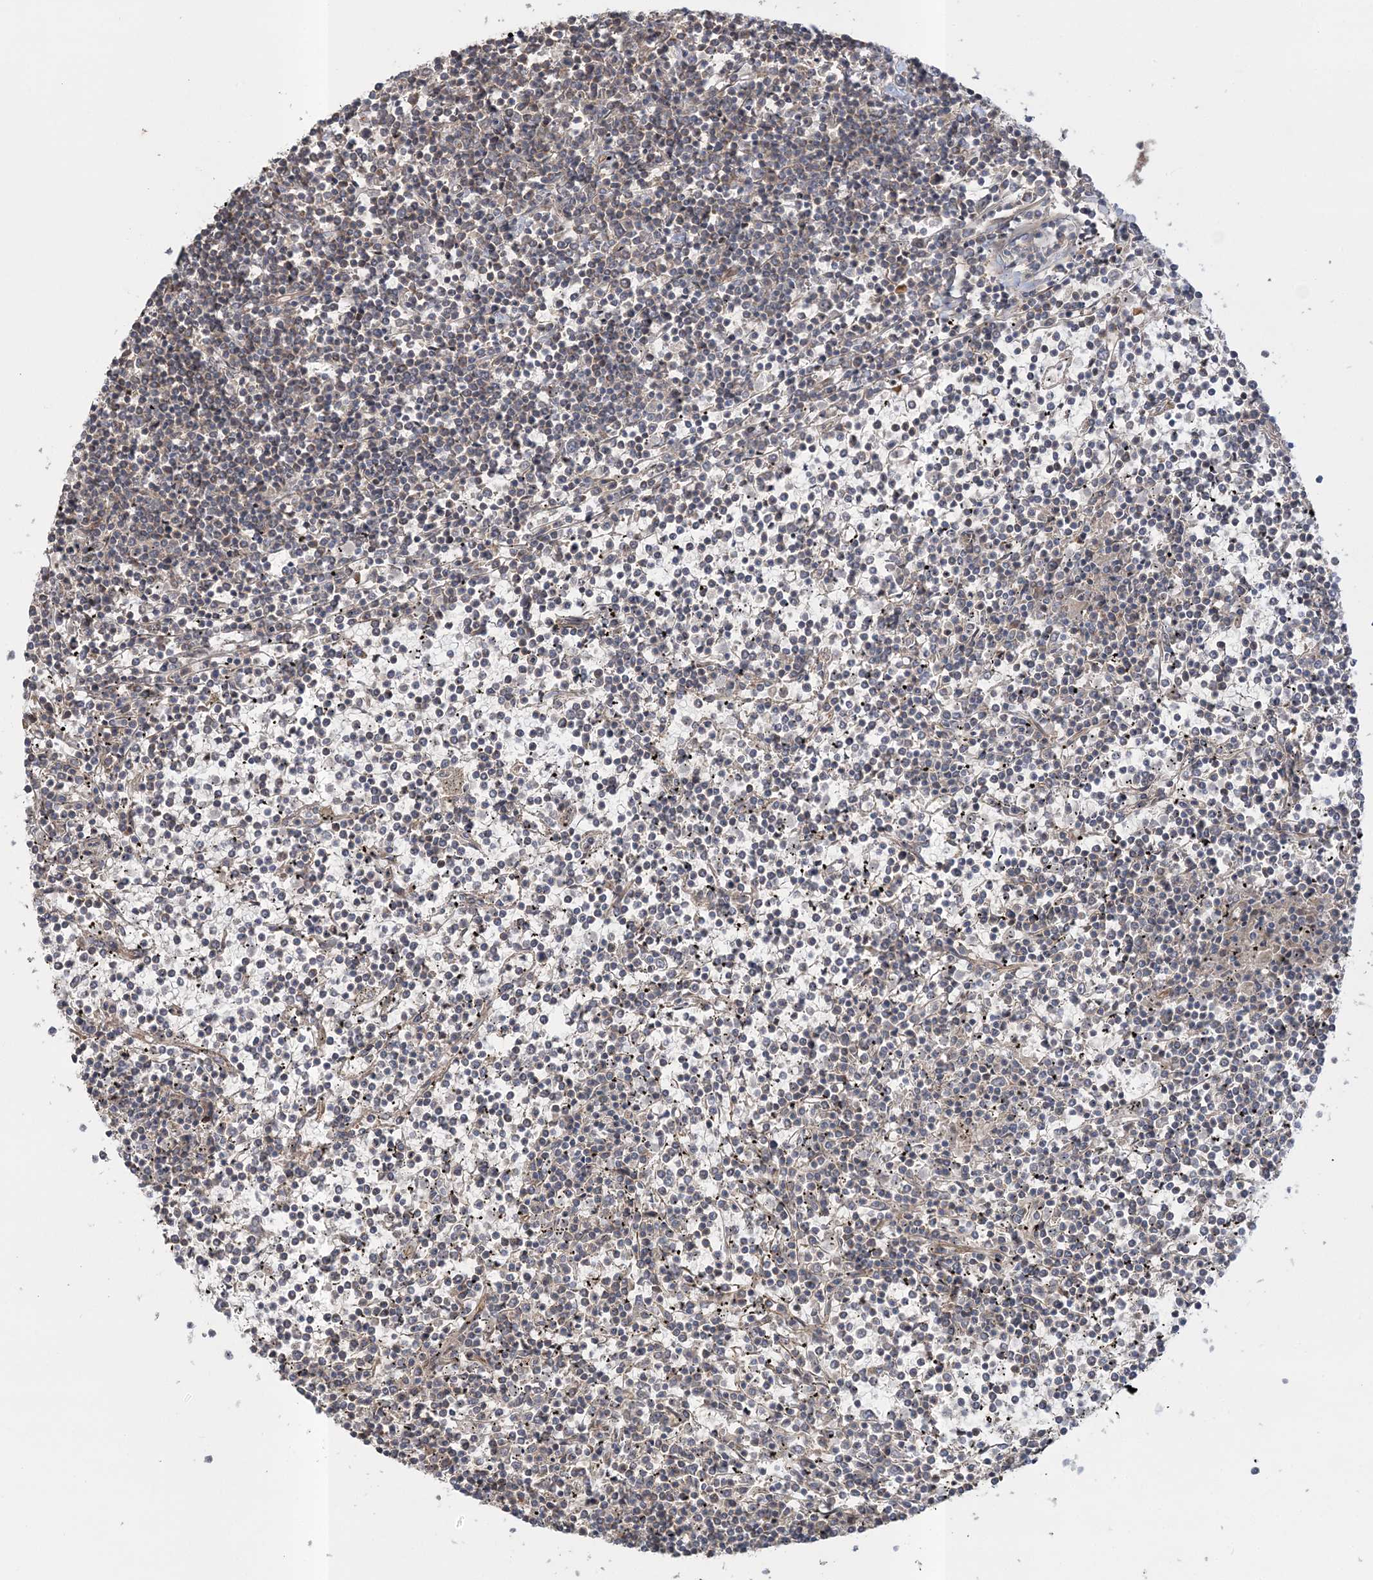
{"staining": {"intensity": "weak", "quantity": "25%-75%", "location": "cytoplasmic/membranous"}, "tissue": "lymphoma", "cell_type": "Tumor cells", "image_type": "cancer", "snomed": [{"axis": "morphology", "description": "Malignant lymphoma, non-Hodgkin's type, Low grade"}, {"axis": "topography", "description": "Spleen"}], "caption": "An image of human low-grade malignant lymphoma, non-Hodgkin's type stained for a protein demonstrates weak cytoplasmic/membranous brown staining in tumor cells. (Stains: DAB in brown, nuclei in blue, Microscopy: brightfield microscopy at high magnification).", "gene": "MOCS2", "patient": {"sex": "female", "age": 19}}